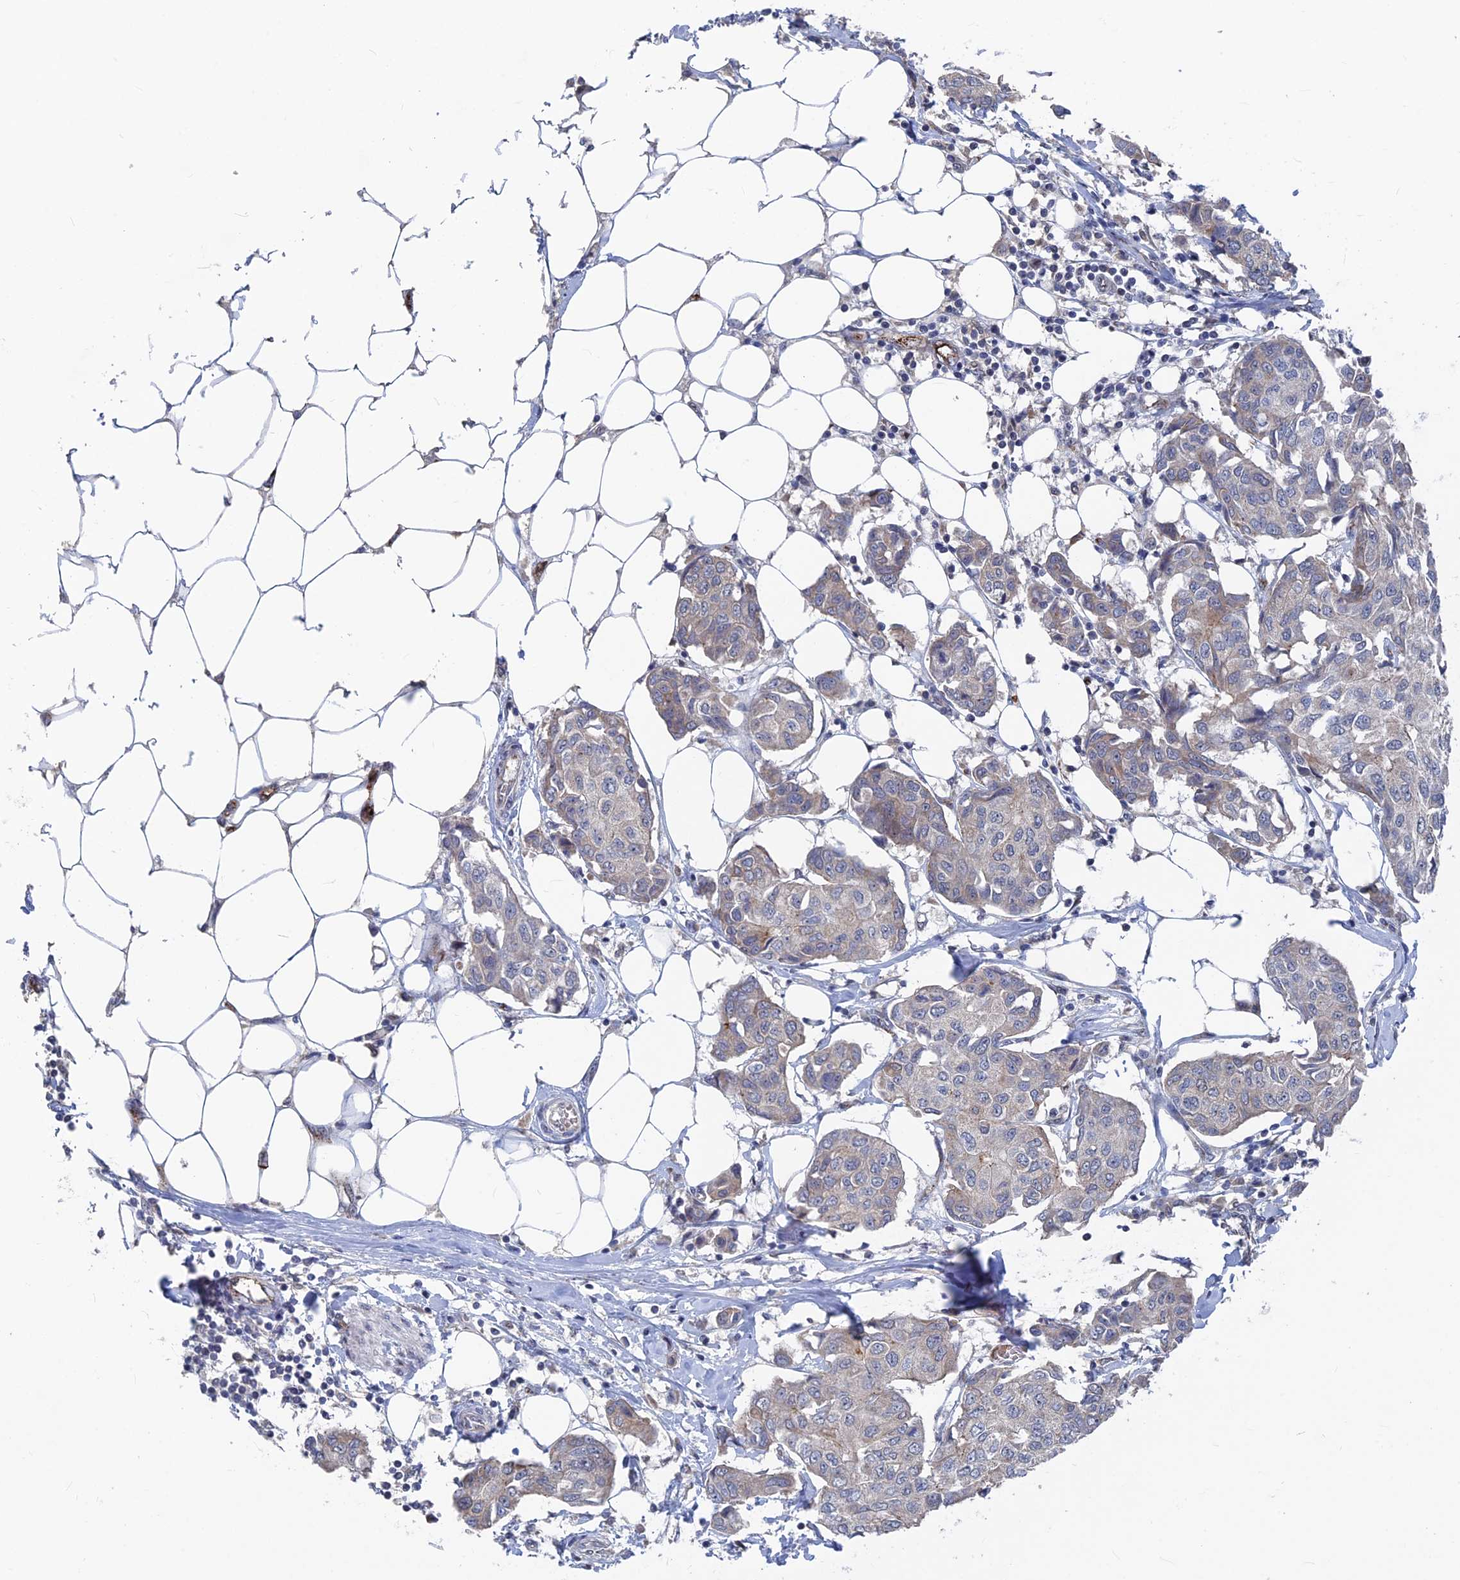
{"staining": {"intensity": "weak", "quantity": "<25%", "location": "cytoplasmic/membranous"}, "tissue": "breast cancer", "cell_type": "Tumor cells", "image_type": "cancer", "snomed": [{"axis": "morphology", "description": "Duct carcinoma"}, {"axis": "topography", "description": "Breast"}], "caption": "A micrograph of human breast intraductal carcinoma is negative for staining in tumor cells.", "gene": "SH3D21", "patient": {"sex": "female", "age": 80}}